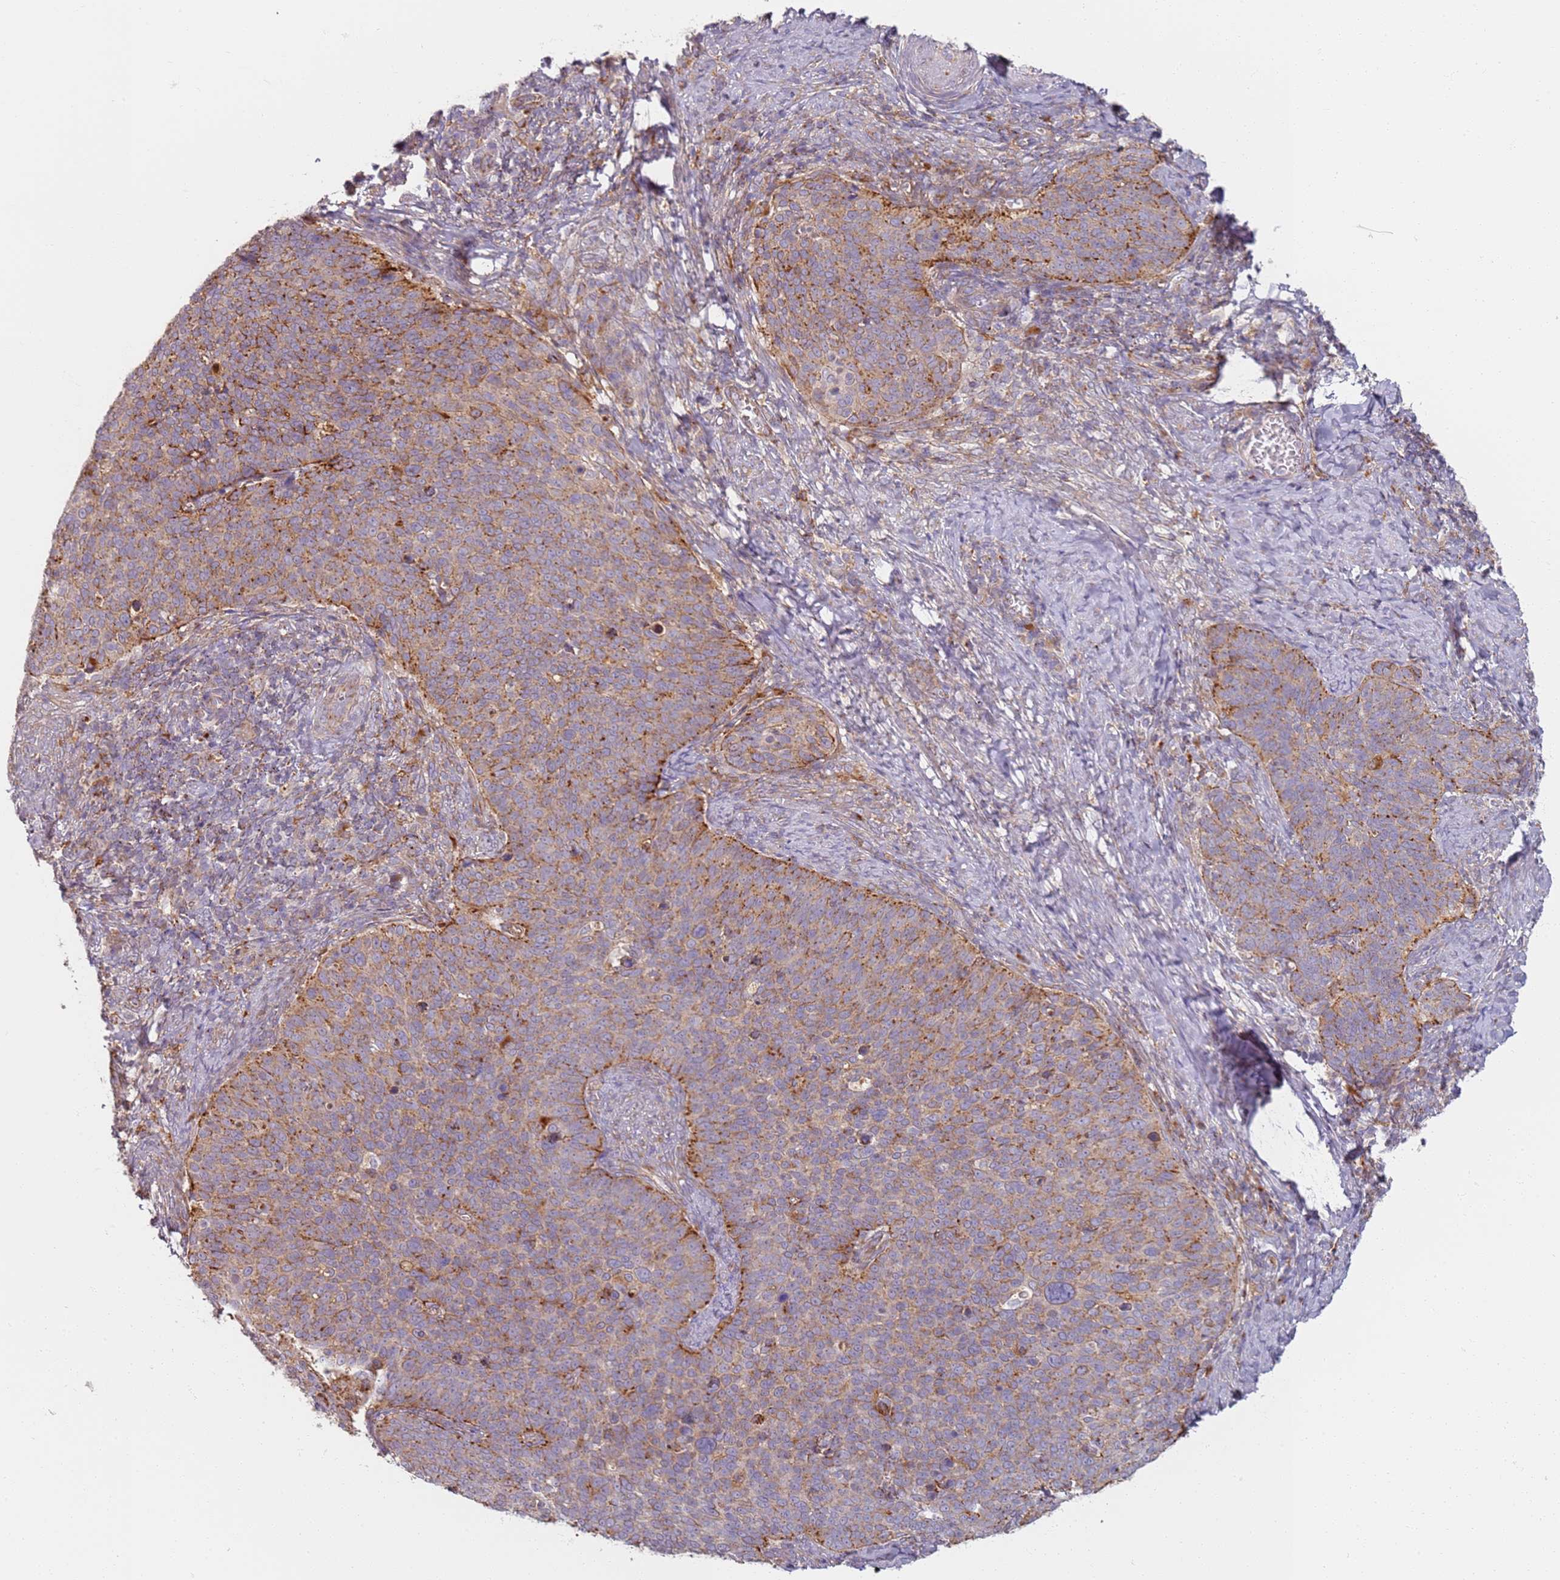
{"staining": {"intensity": "moderate", "quantity": ">75%", "location": "cytoplasmic/membranous"}, "tissue": "cervical cancer", "cell_type": "Tumor cells", "image_type": "cancer", "snomed": [{"axis": "morphology", "description": "Normal tissue, NOS"}, {"axis": "morphology", "description": "Squamous cell carcinoma, NOS"}, {"axis": "topography", "description": "Cervix"}], "caption": "Immunohistochemistry image of neoplastic tissue: cervical cancer (squamous cell carcinoma) stained using immunohistochemistry (IHC) shows medium levels of moderate protein expression localized specifically in the cytoplasmic/membranous of tumor cells, appearing as a cytoplasmic/membranous brown color.", "gene": "PROKR2", "patient": {"sex": "female", "age": 39}}